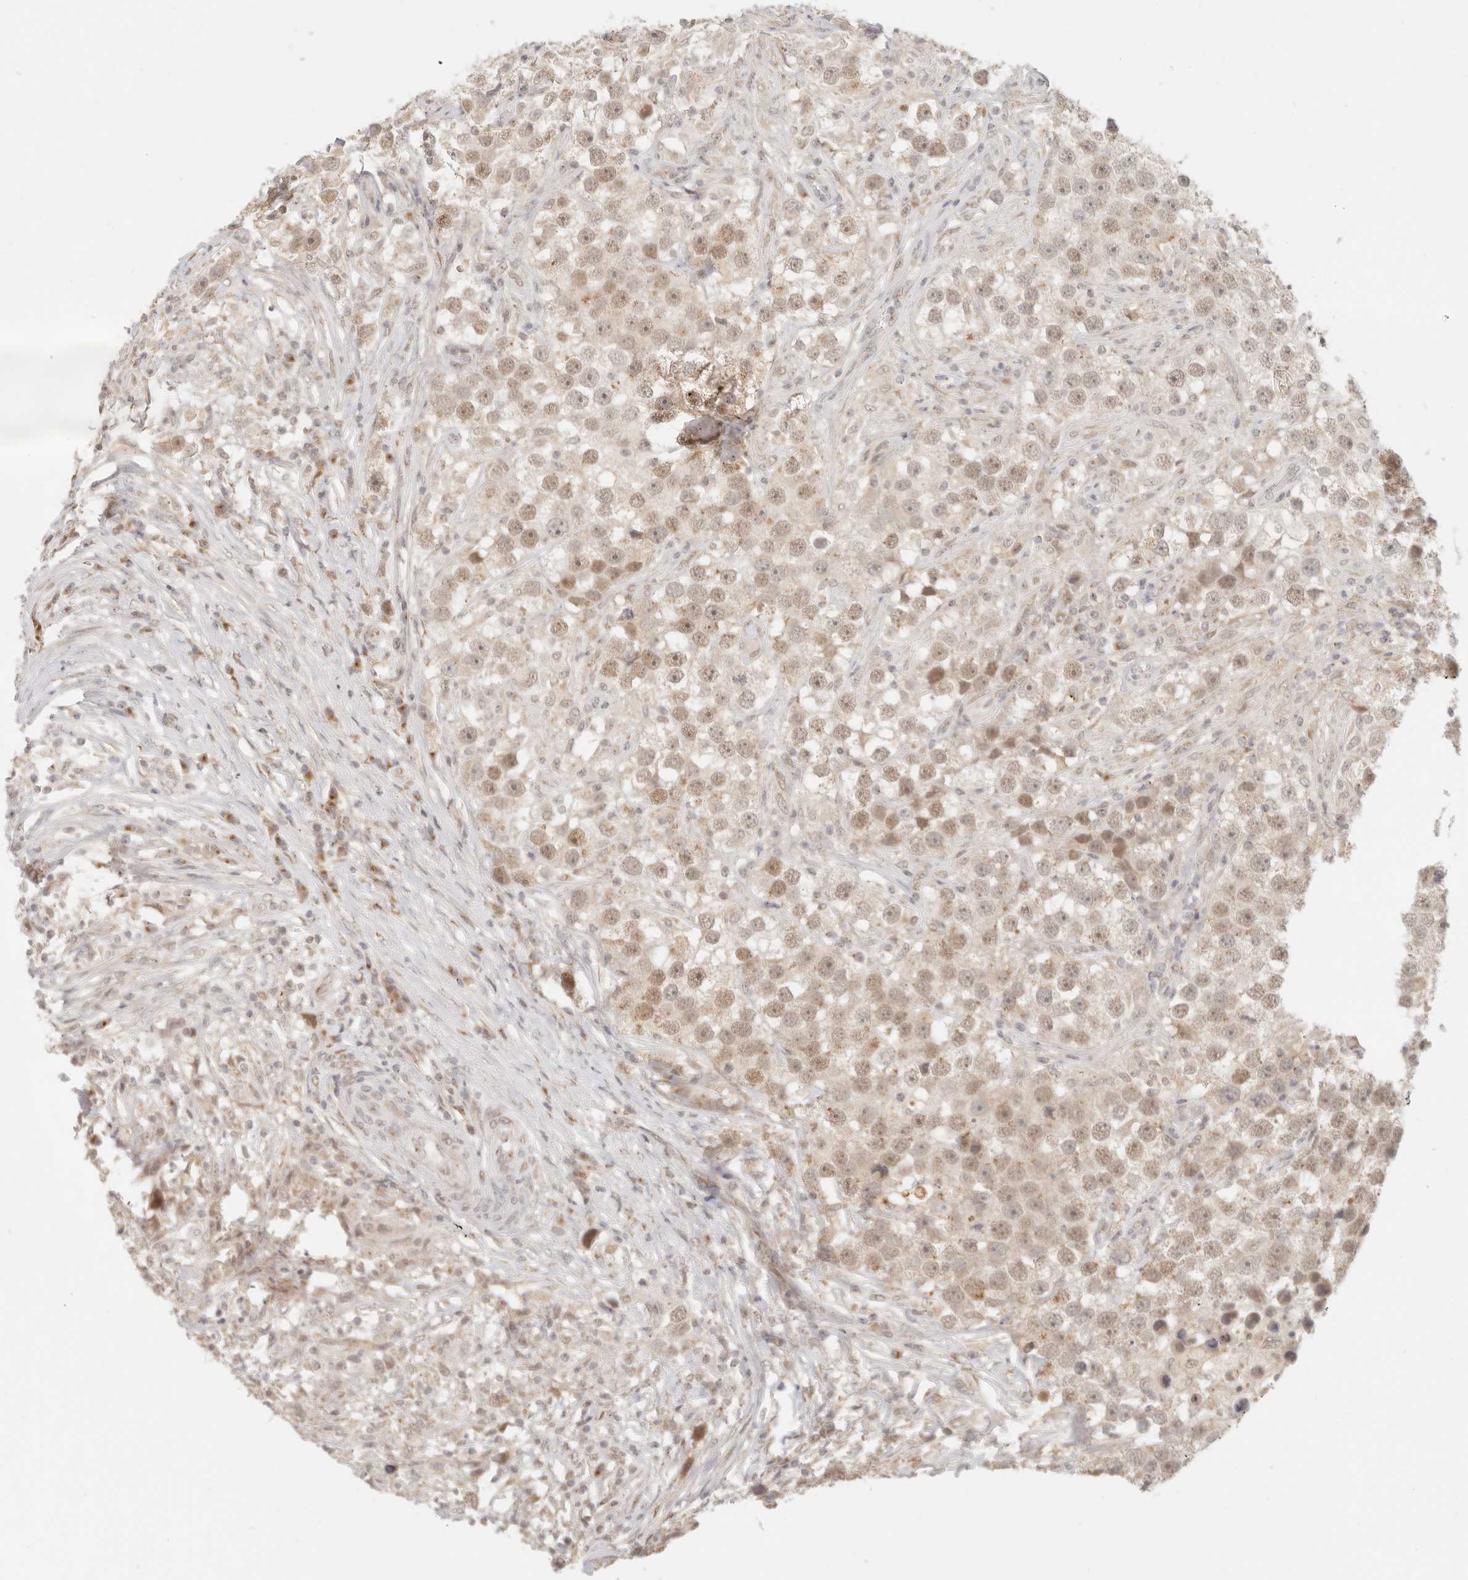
{"staining": {"intensity": "weak", "quantity": ">75%", "location": "nuclear"}, "tissue": "testis cancer", "cell_type": "Tumor cells", "image_type": "cancer", "snomed": [{"axis": "morphology", "description": "Seminoma, NOS"}, {"axis": "topography", "description": "Testis"}], "caption": "Immunohistochemical staining of human seminoma (testis) demonstrates low levels of weak nuclear protein expression in about >75% of tumor cells.", "gene": "INTS11", "patient": {"sex": "male", "age": 49}}